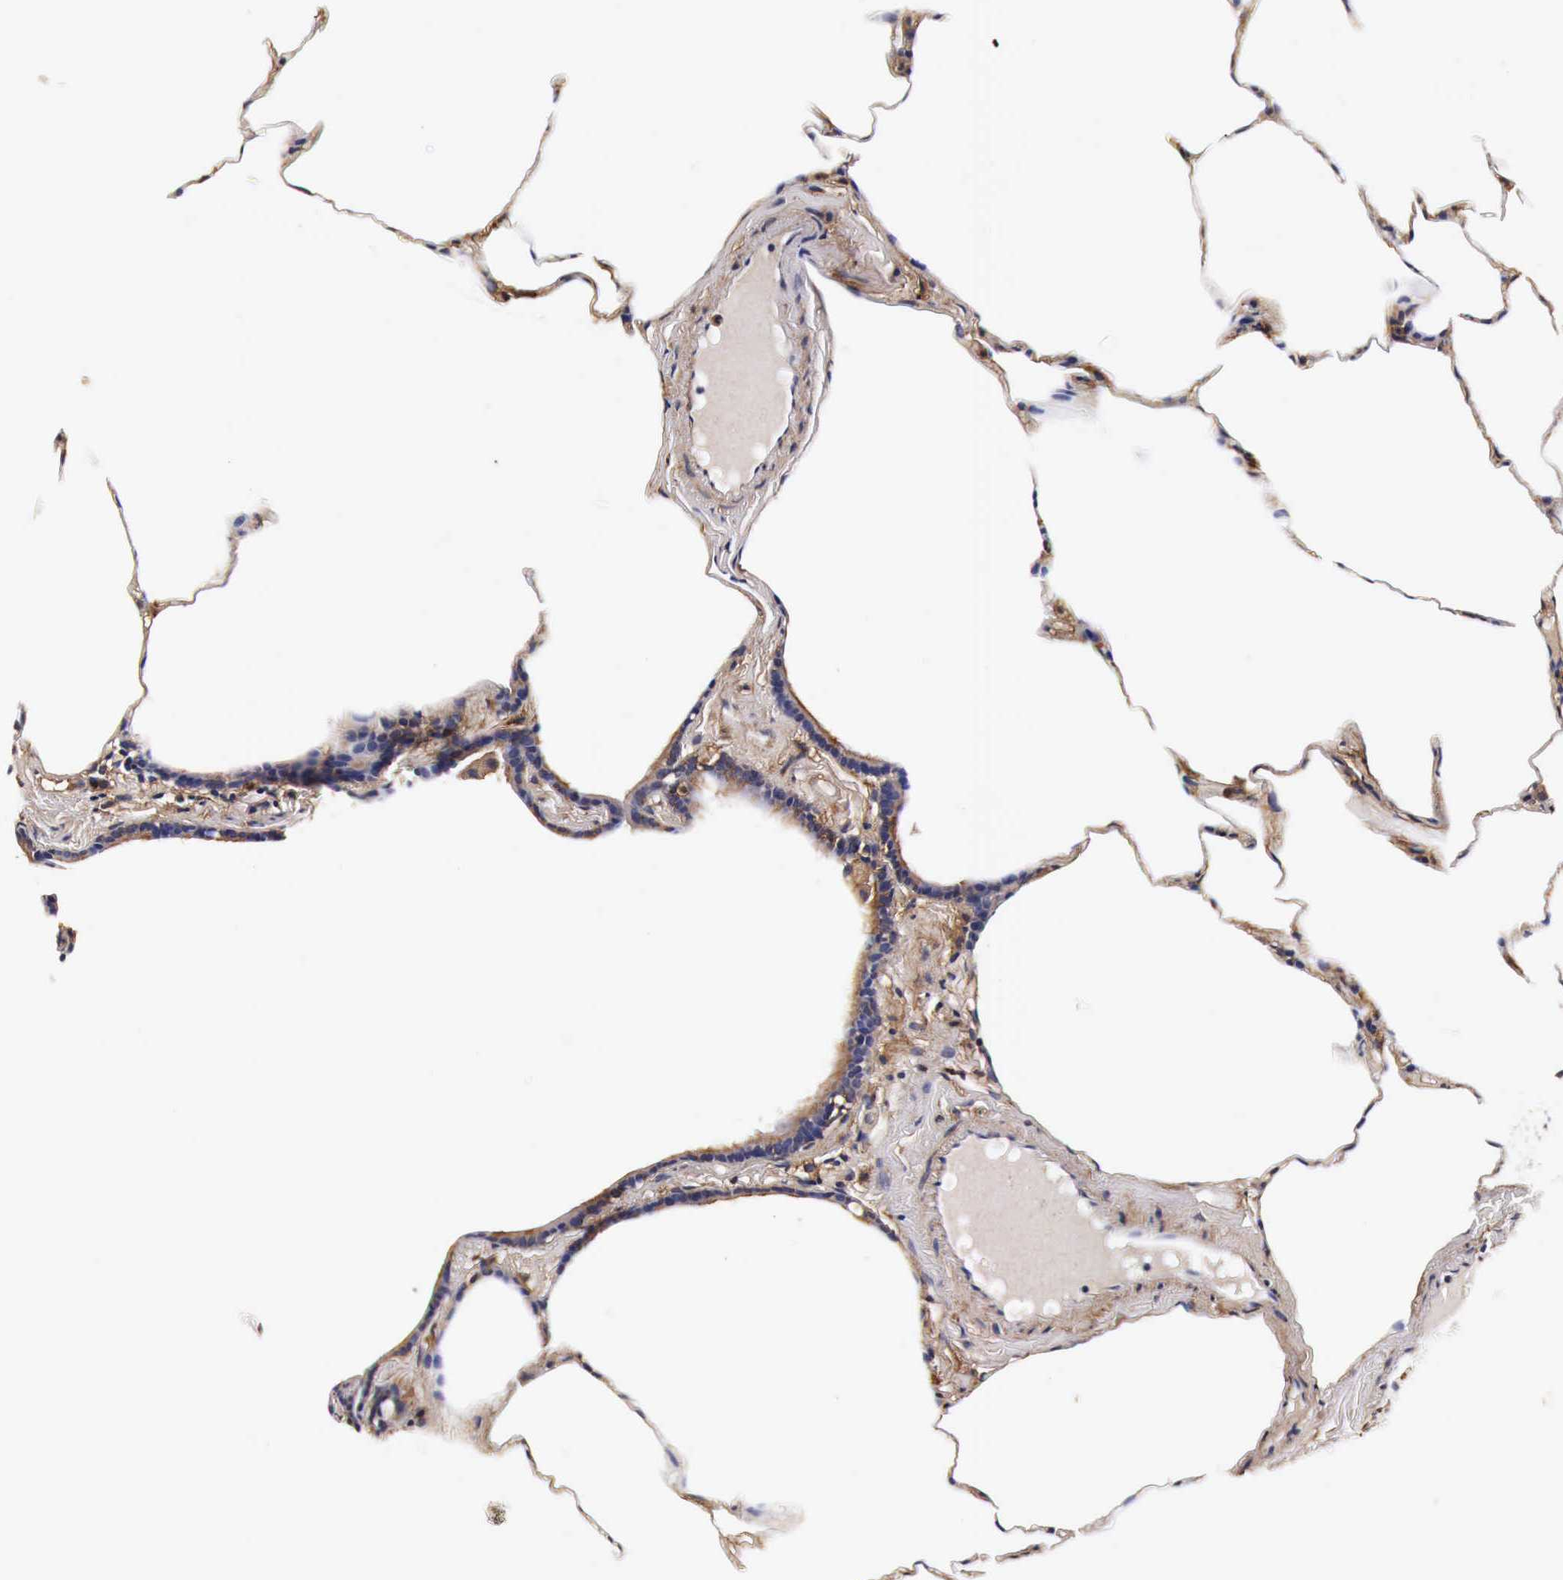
{"staining": {"intensity": "weak", "quantity": ">75%", "location": "cytoplasmic/membranous"}, "tissue": "lung", "cell_type": "Alveolar cells", "image_type": "normal", "snomed": [{"axis": "morphology", "description": "Normal tissue, NOS"}, {"axis": "topography", "description": "Lung"}], "caption": "A brown stain labels weak cytoplasmic/membranous positivity of a protein in alveolar cells of benign lung. (Stains: DAB in brown, nuclei in blue, Microscopy: brightfield microscopy at high magnification).", "gene": "RP2", "patient": {"sex": "female", "age": 75}}